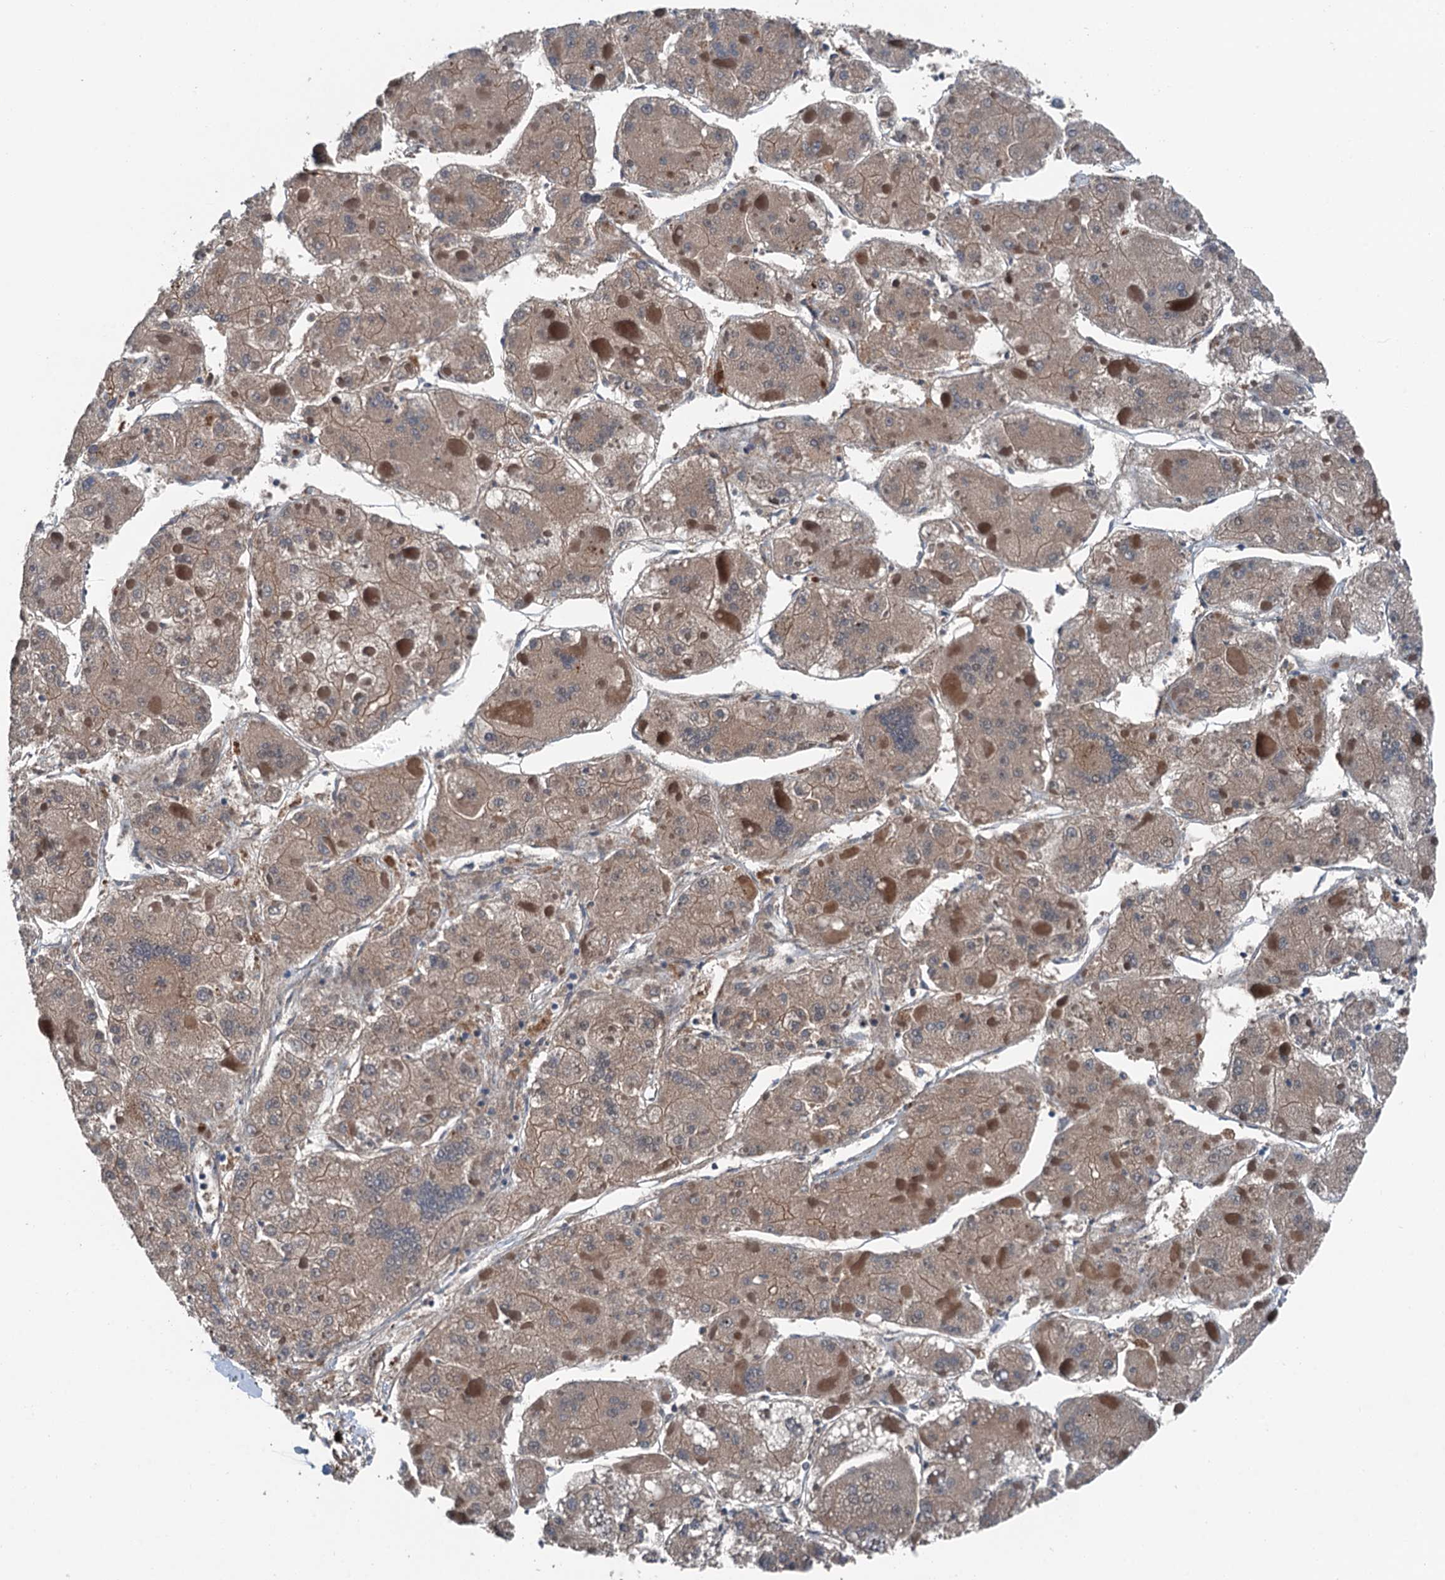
{"staining": {"intensity": "weak", "quantity": ">75%", "location": "cytoplasmic/membranous"}, "tissue": "liver cancer", "cell_type": "Tumor cells", "image_type": "cancer", "snomed": [{"axis": "morphology", "description": "Carcinoma, Hepatocellular, NOS"}, {"axis": "topography", "description": "Liver"}], "caption": "This micrograph shows liver cancer stained with immunohistochemistry (IHC) to label a protein in brown. The cytoplasmic/membranous of tumor cells show weak positivity for the protein. Nuclei are counter-stained blue.", "gene": "SLC2A10", "patient": {"sex": "female", "age": 73}}